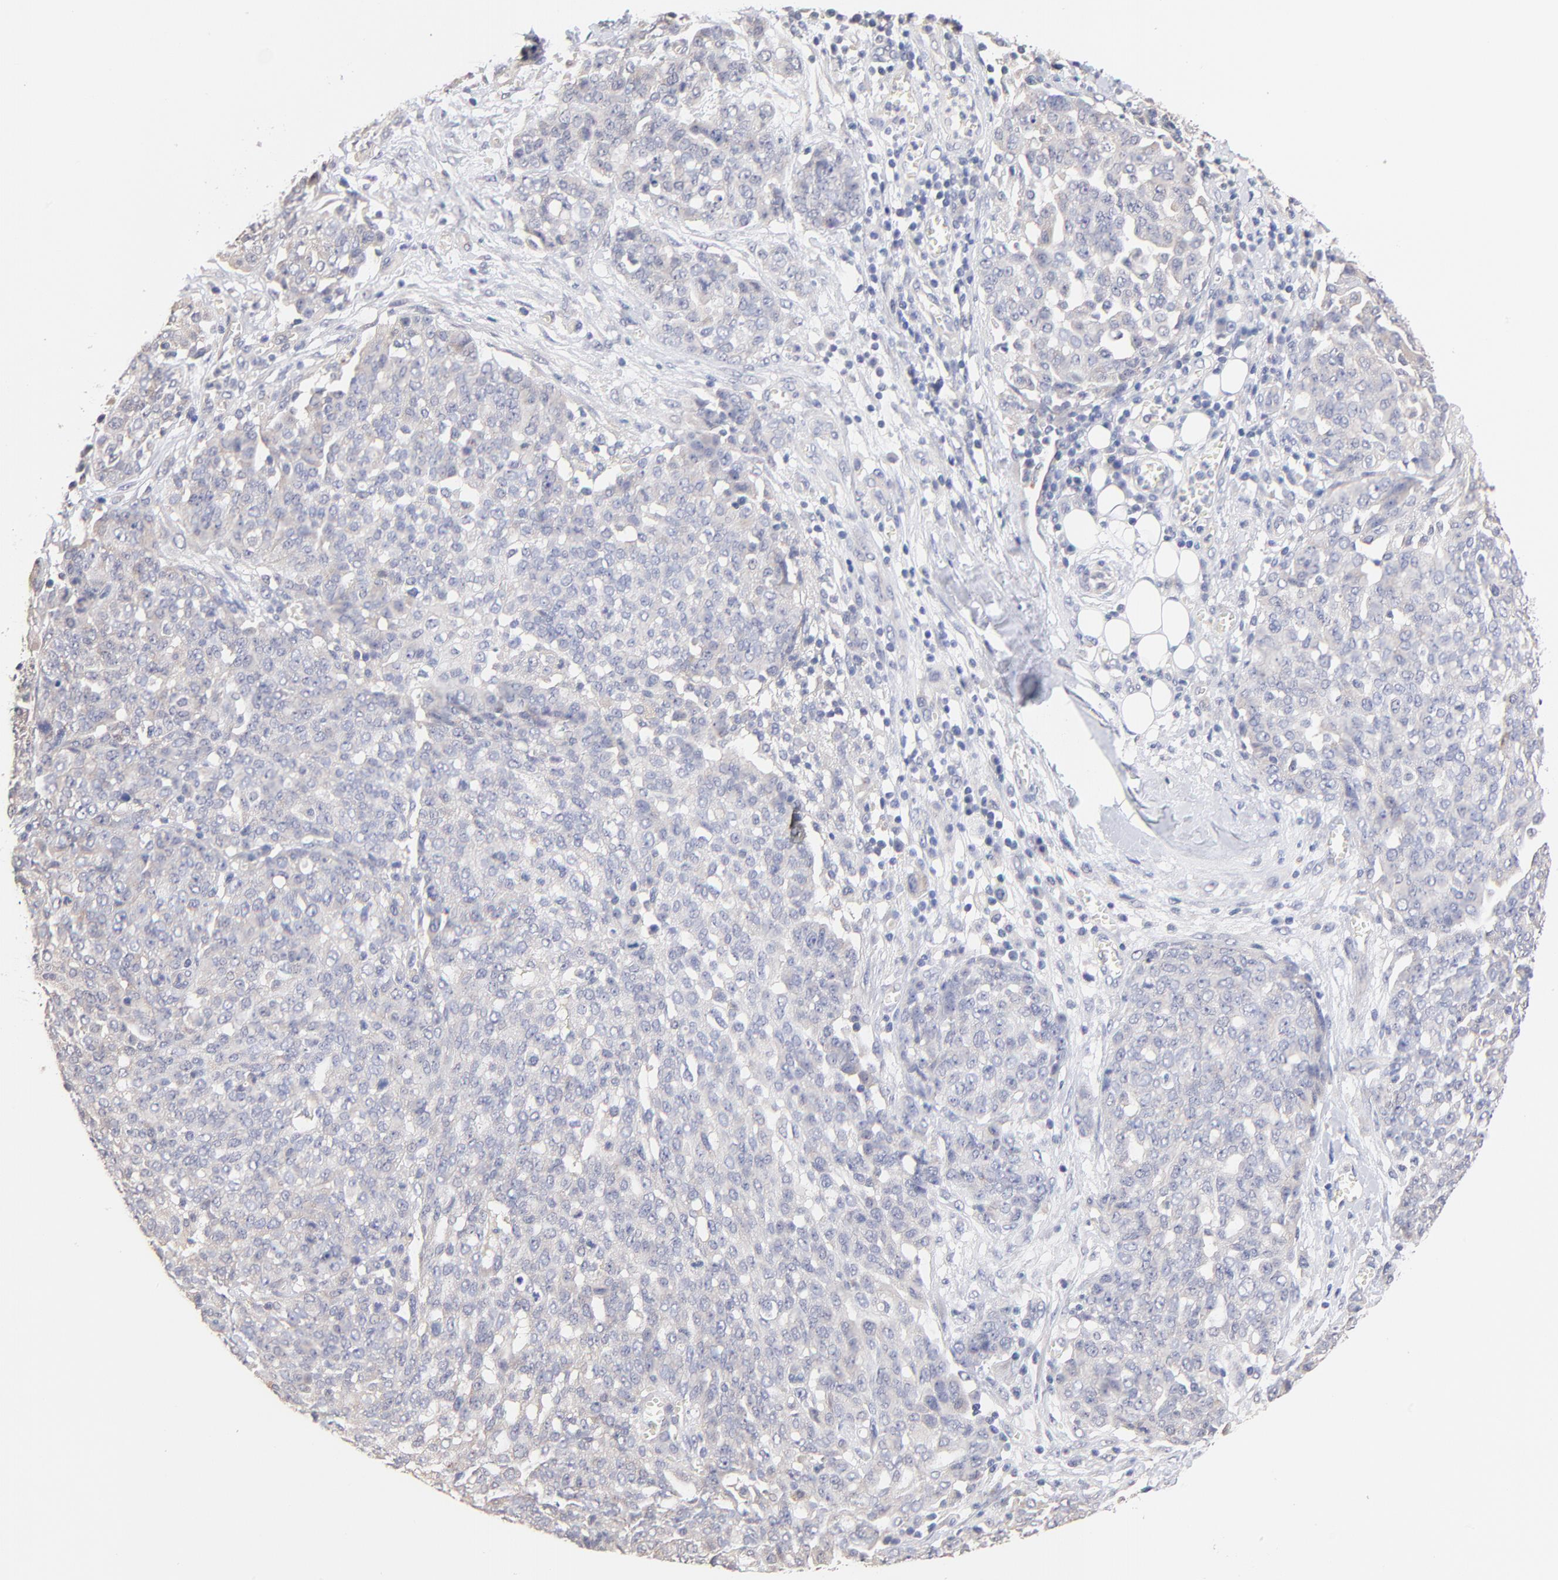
{"staining": {"intensity": "negative", "quantity": "none", "location": "none"}, "tissue": "ovarian cancer", "cell_type": "Tumor cells", "image_type": "cancer", "snomed": [{"axis": "morphology", "description": "Cystadenocarcinoma, serous, NOS"}, {"axis": "topography", "description": "Soft tissue"}, {"axis": "topography", "description": "Ovary"}], "caption": "An immunohistochemistry image of ovarian serous cystadenocarcinoma is shown. There is no staining in tumor cells of ovarian serous cystadenocarcinoma.", "gene": "RIBC2", "patient": {"sex": "female", "age": 57}}